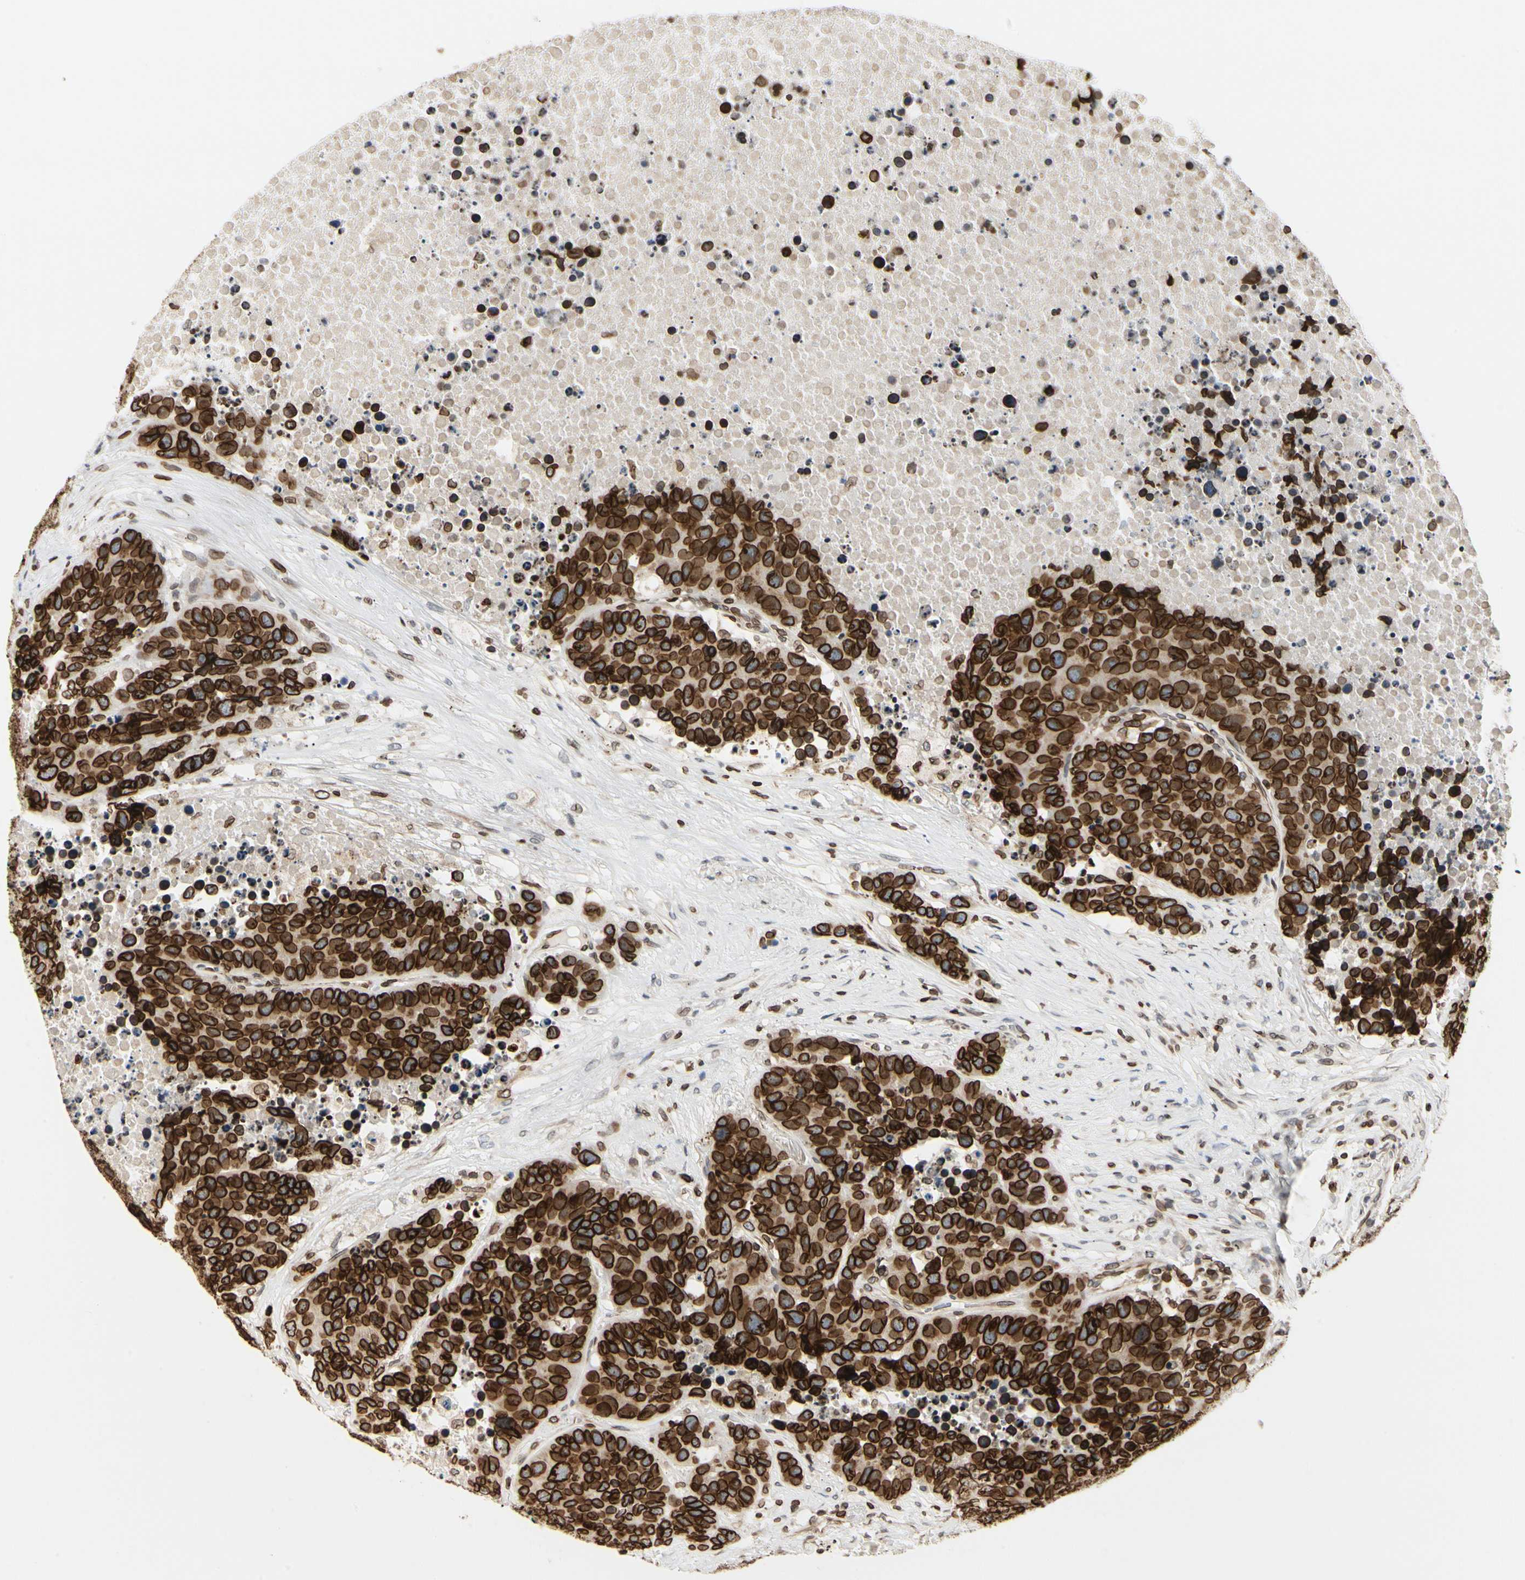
{"staining": {"intensity": "strong", "quantity": ">75%", "location": "cytoplasmic/membranous,nuclear"}, "tissue": "carcinoid", "cell_type": "Tumor cells", "image_type": "cancer", "snomed": [{"axis": "morphology", "description": "Carcinoid, malignant, NOS"}, {"axis": "topography", "description": "Lung"}], "caption": "DAB immunohistochemical staining of human carcinoid shows strong cytoplasmic/membranous and nuclear protein positivity in approximately >75% of tumor cells. The staining was performed using DAB, with brown indicating positive protein expression. Nuclei are stained blue with hematoxylin.", "gene": "TMPO", "patient": {"sex": "male", "age": 60}}